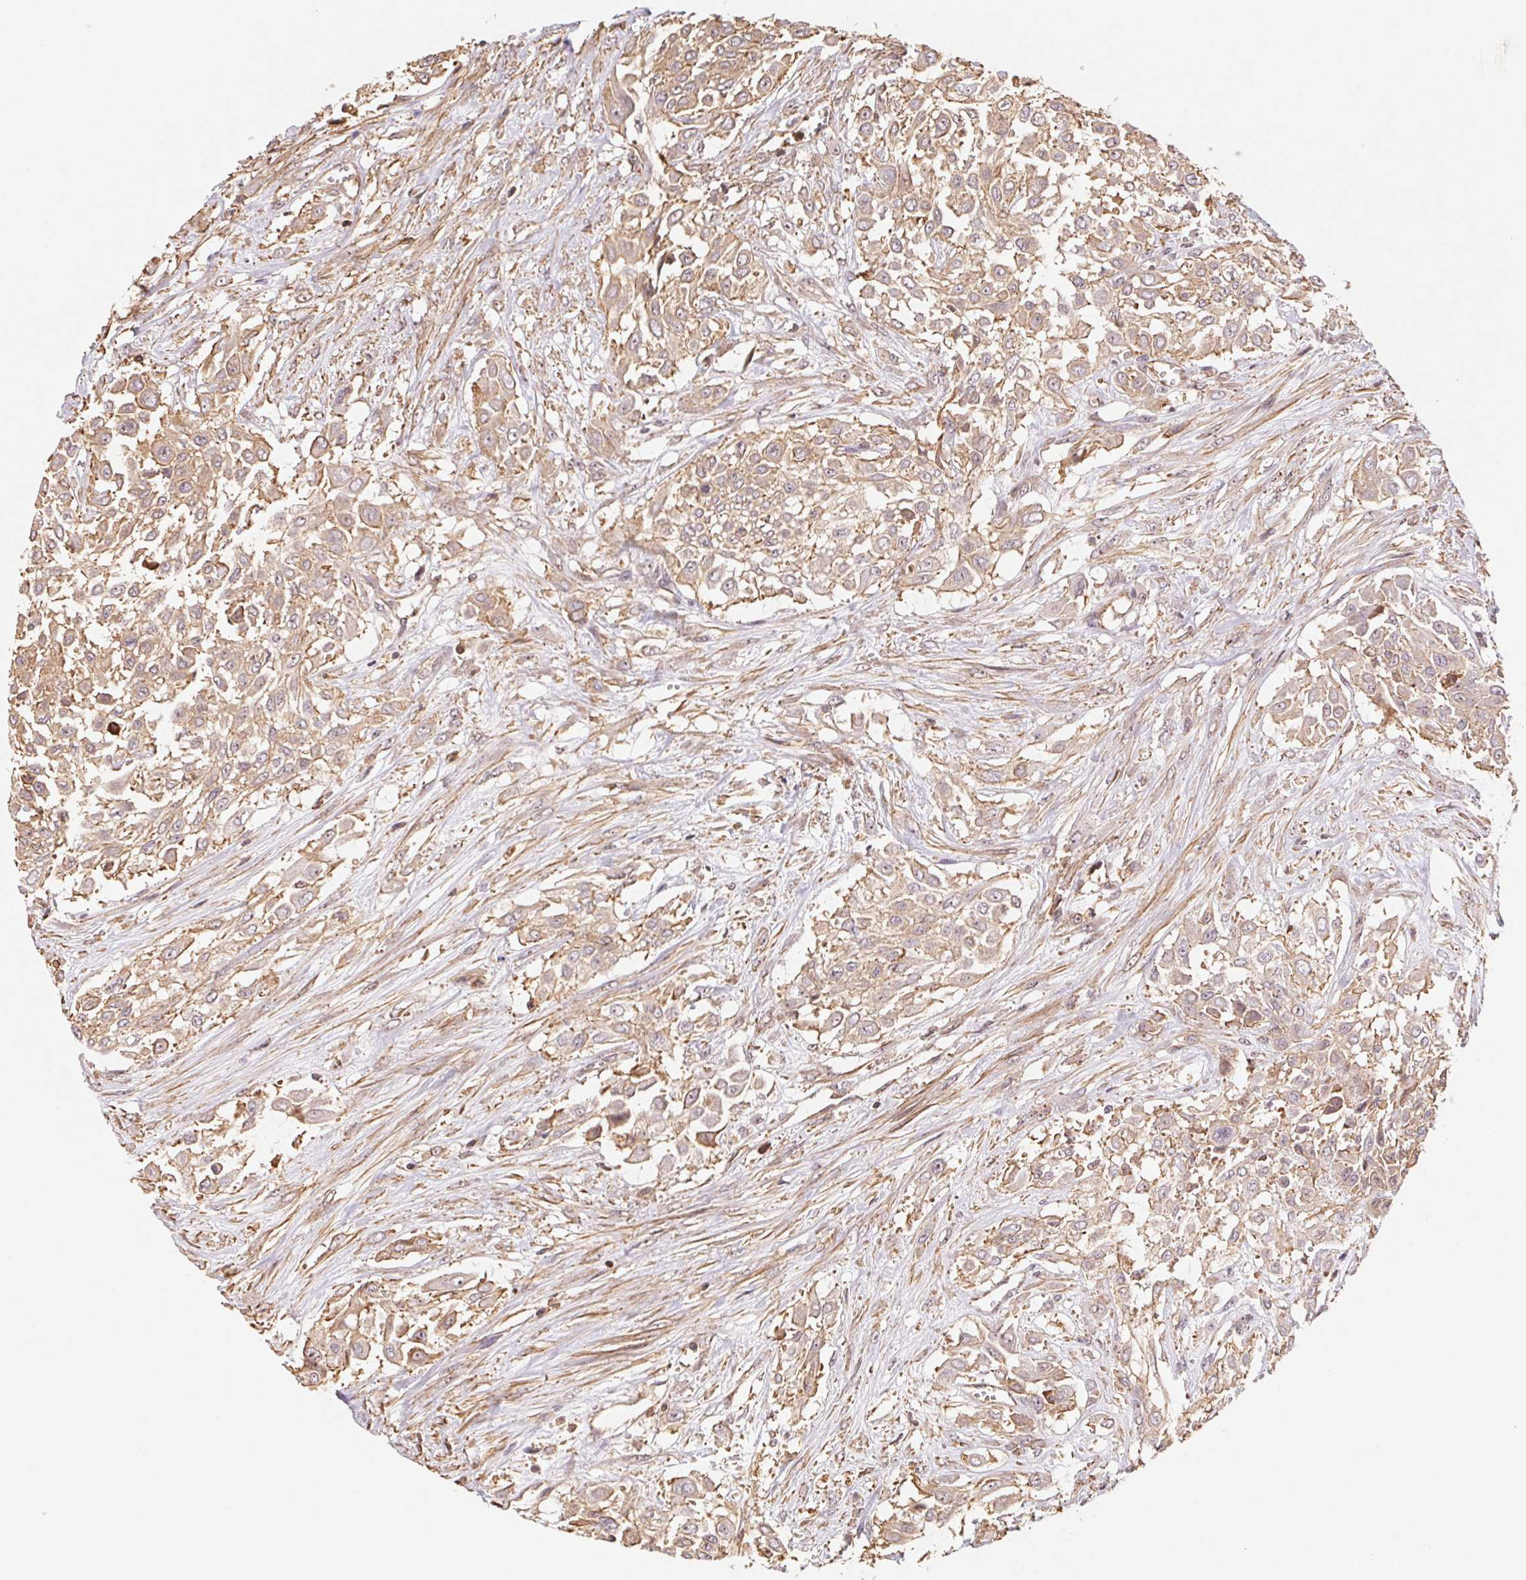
{"staining": {"intensity": "weak", "quantity": ">75%", "location": "cytoplasmic/membranous"}, "tissue": "urothelial cancer", "cell_type": "Tumor cells", "image_type": "cancer", "snomed": [{"axis": "morphology", "description": "Urothelial carcinoma, High grade"}, {"axis": "topography", "description": "Urinary bladder"}], "caption": "Immunohistochemistry of urothelial carcinoma (high-grade) exhibits low levels of weak cytoplasmic/membranous positivity in approximately >75% of tumor cells.", "gene": "ATG10", "patient": {"sex": "male", "age": 57}}